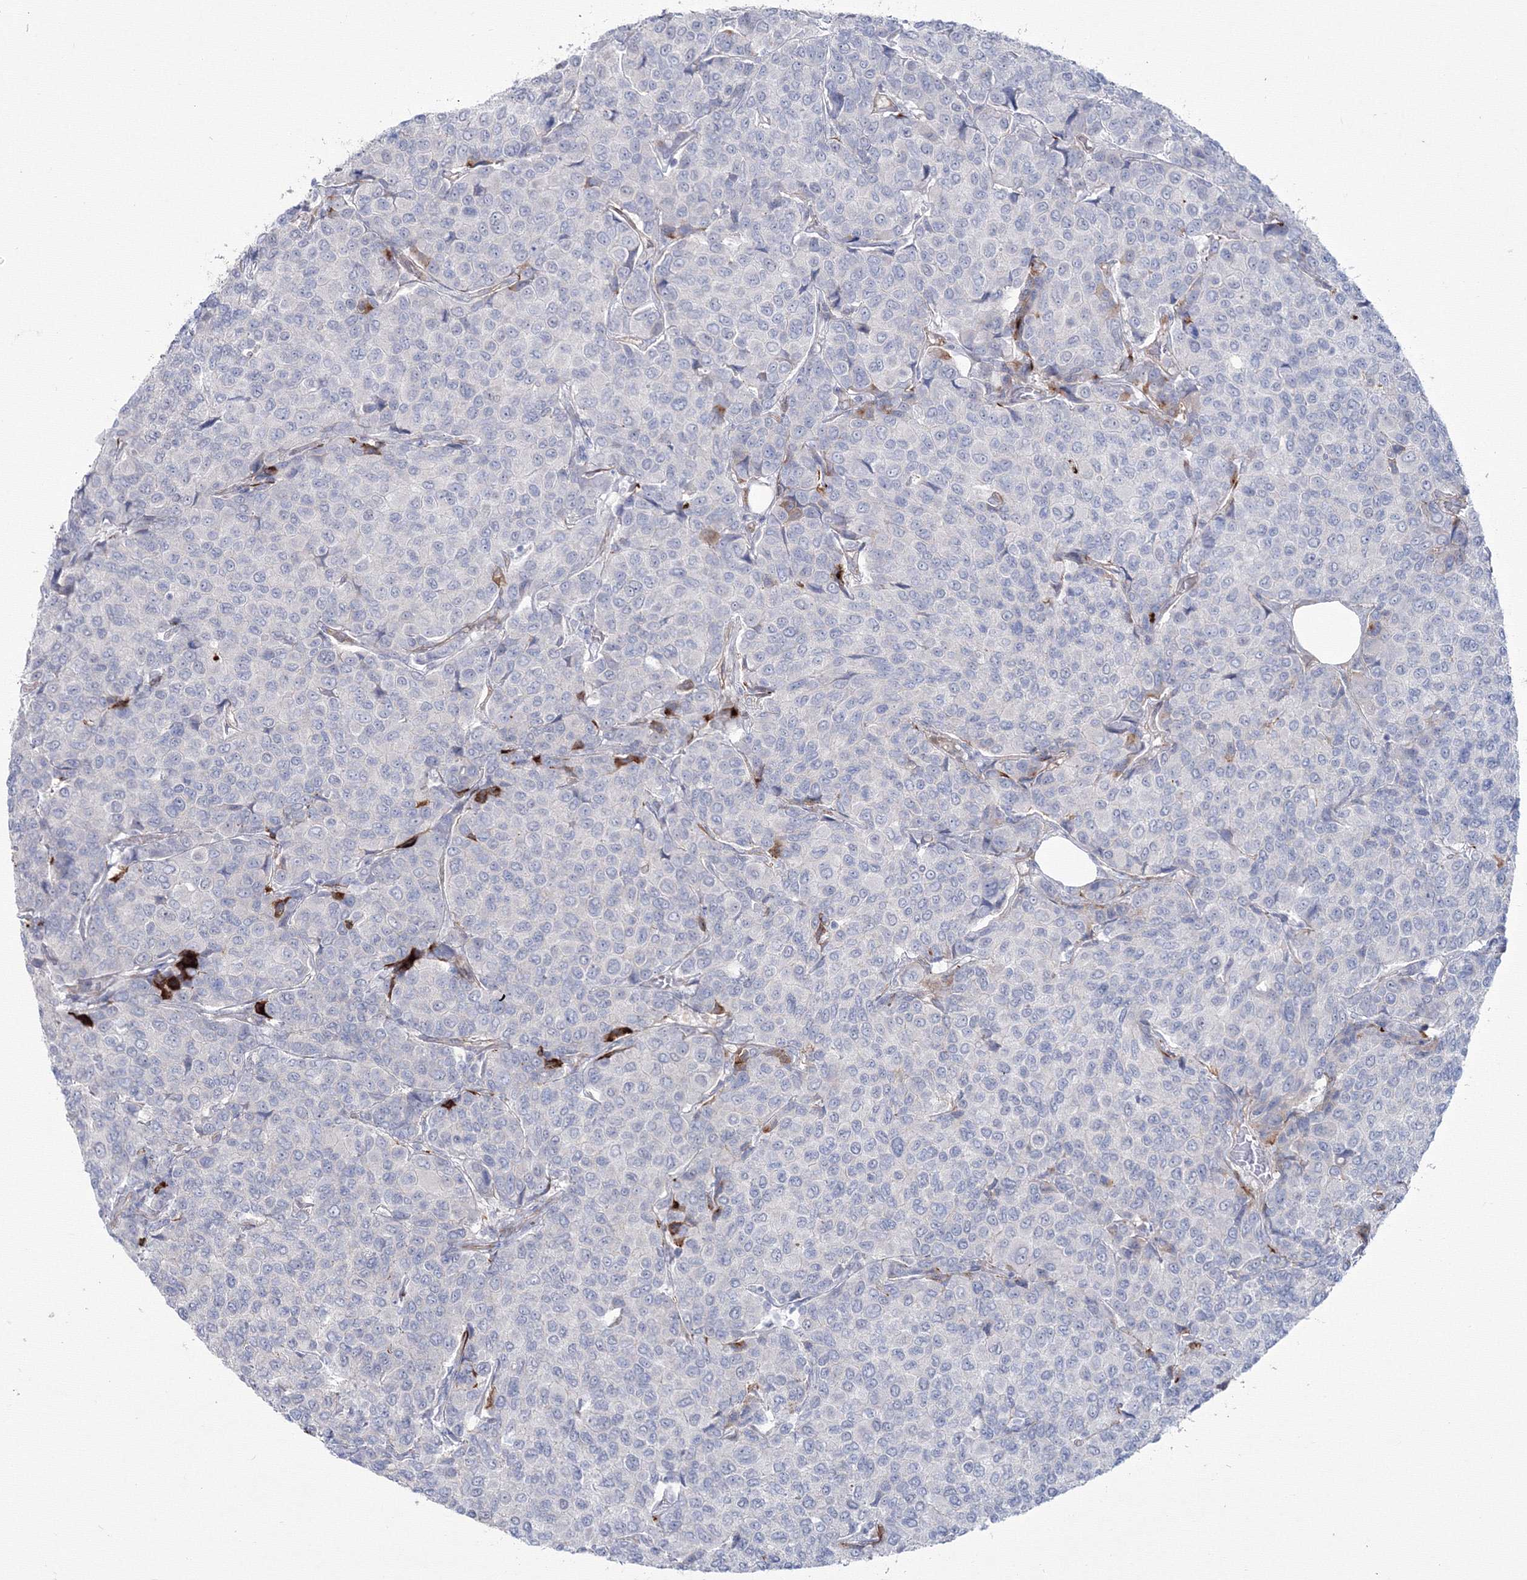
{"staining": {"intensity": "negative", "quantity": "none", "location": "none"}, "tissue": "breast cancer", "cell_type": "Tumor cells", "image_type": "cancer", "snomed": [{"axis": "morphology", "description": "Duct carcinoma"}, {"axis": "topography", "description": "Breast"}], "caption": "Tumor cells show no significant protein positivity in breast cancer (invasive ductal carcinoma).", "gene": "HYAL2", "patient": {"sex": "female", "age": 55}}